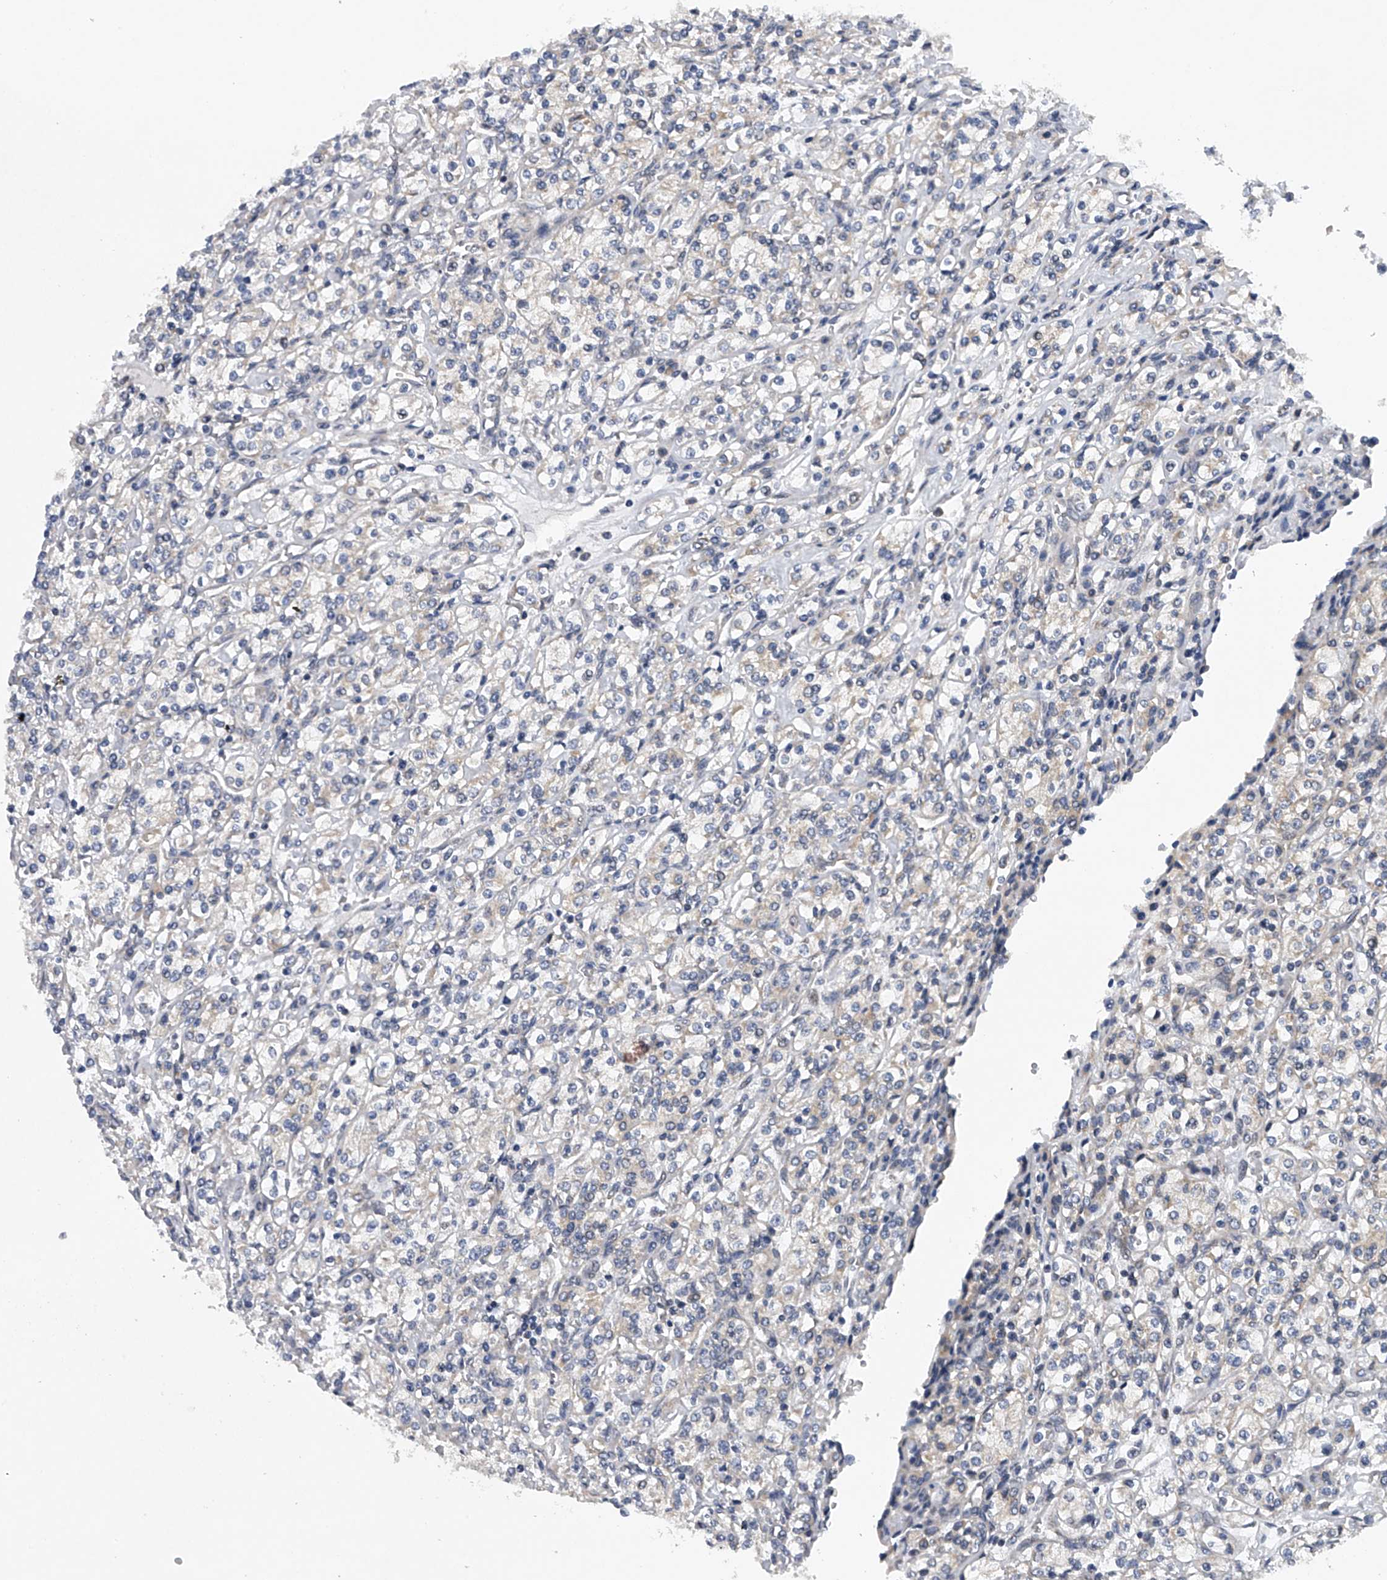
{"staining": {"intensity": "negative", "quantity": "none", "location": "none"}, "tissue": "renal cancer", "cell_type": "Tumor cells", "image_type": "cancer", "snomed": [{"axis": "morphology", "description": "Adenocarcinoma, NOS"}, {"axis": "topography", "description": "Kidney"}], "caption": "Tumor cells show no significant positivity in renal cancer.", "gene": "RNF5", "patient": {"sex": "male", "age": 77}}